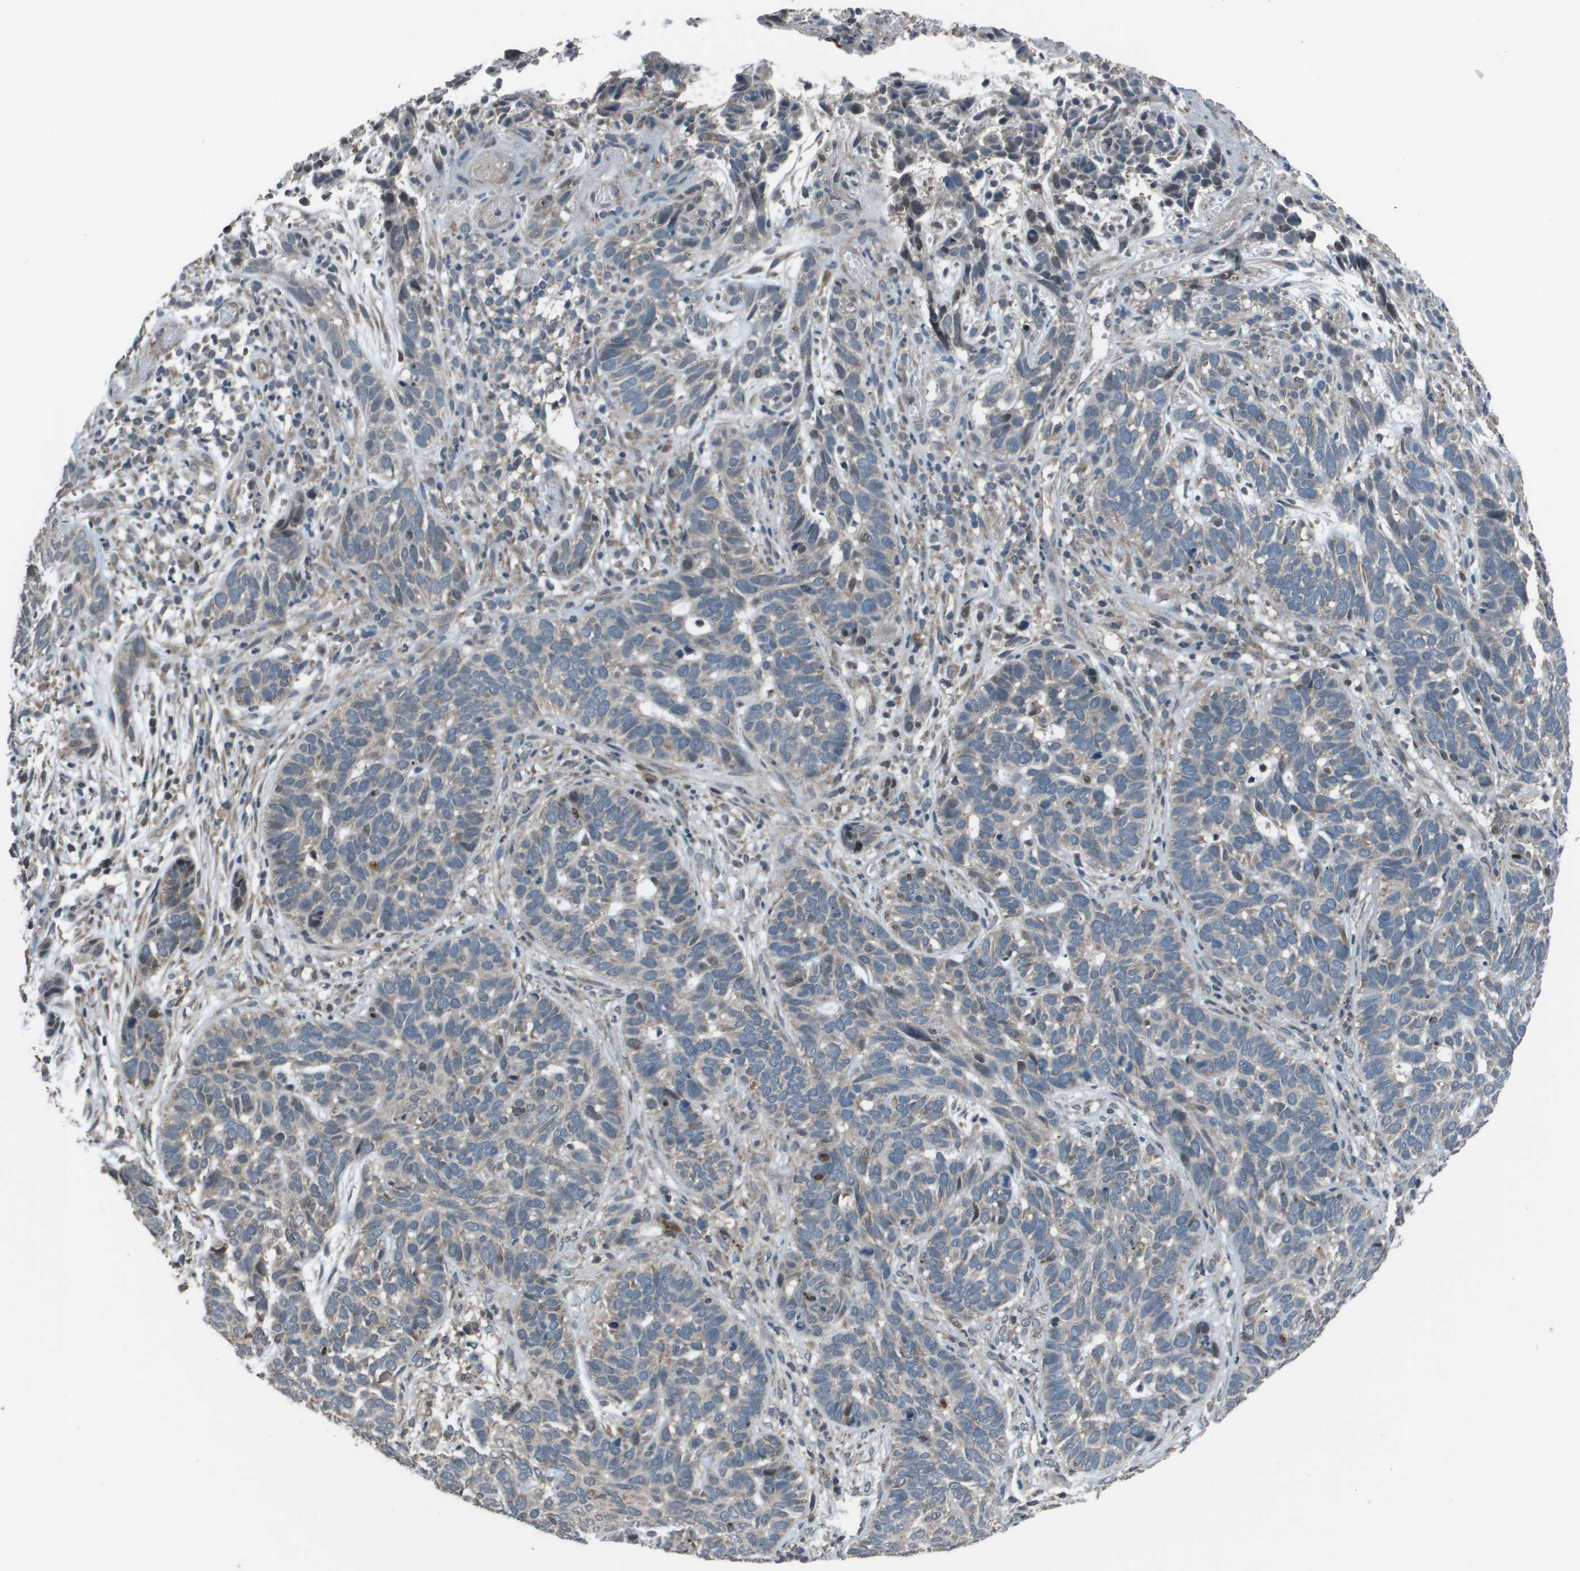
{"staining": {"intensity": "negative", "quantity": "none", "location": "none"}, "tissue": "skin cancer", "cell_type": "Tumor cells", "image_type": "cancer", "snomed": [{"axis": "morphology", "description": "Basal cell carcinoma"}, {"axis": "topography", "description": "Skin"}], "caption": "Immunohistochemical staining of skin cancer (basal cell carcinoma) reveals no significant staining in tumor cells. Brightfield microscopy of immunohistochemistry stained with DAB (3,3'-diaminobenzidine) (brown) and hematoxylin (blue), captured at high magnification.", "gene": "GOSR2", "patient": {"sex": "male", "age": 87}}